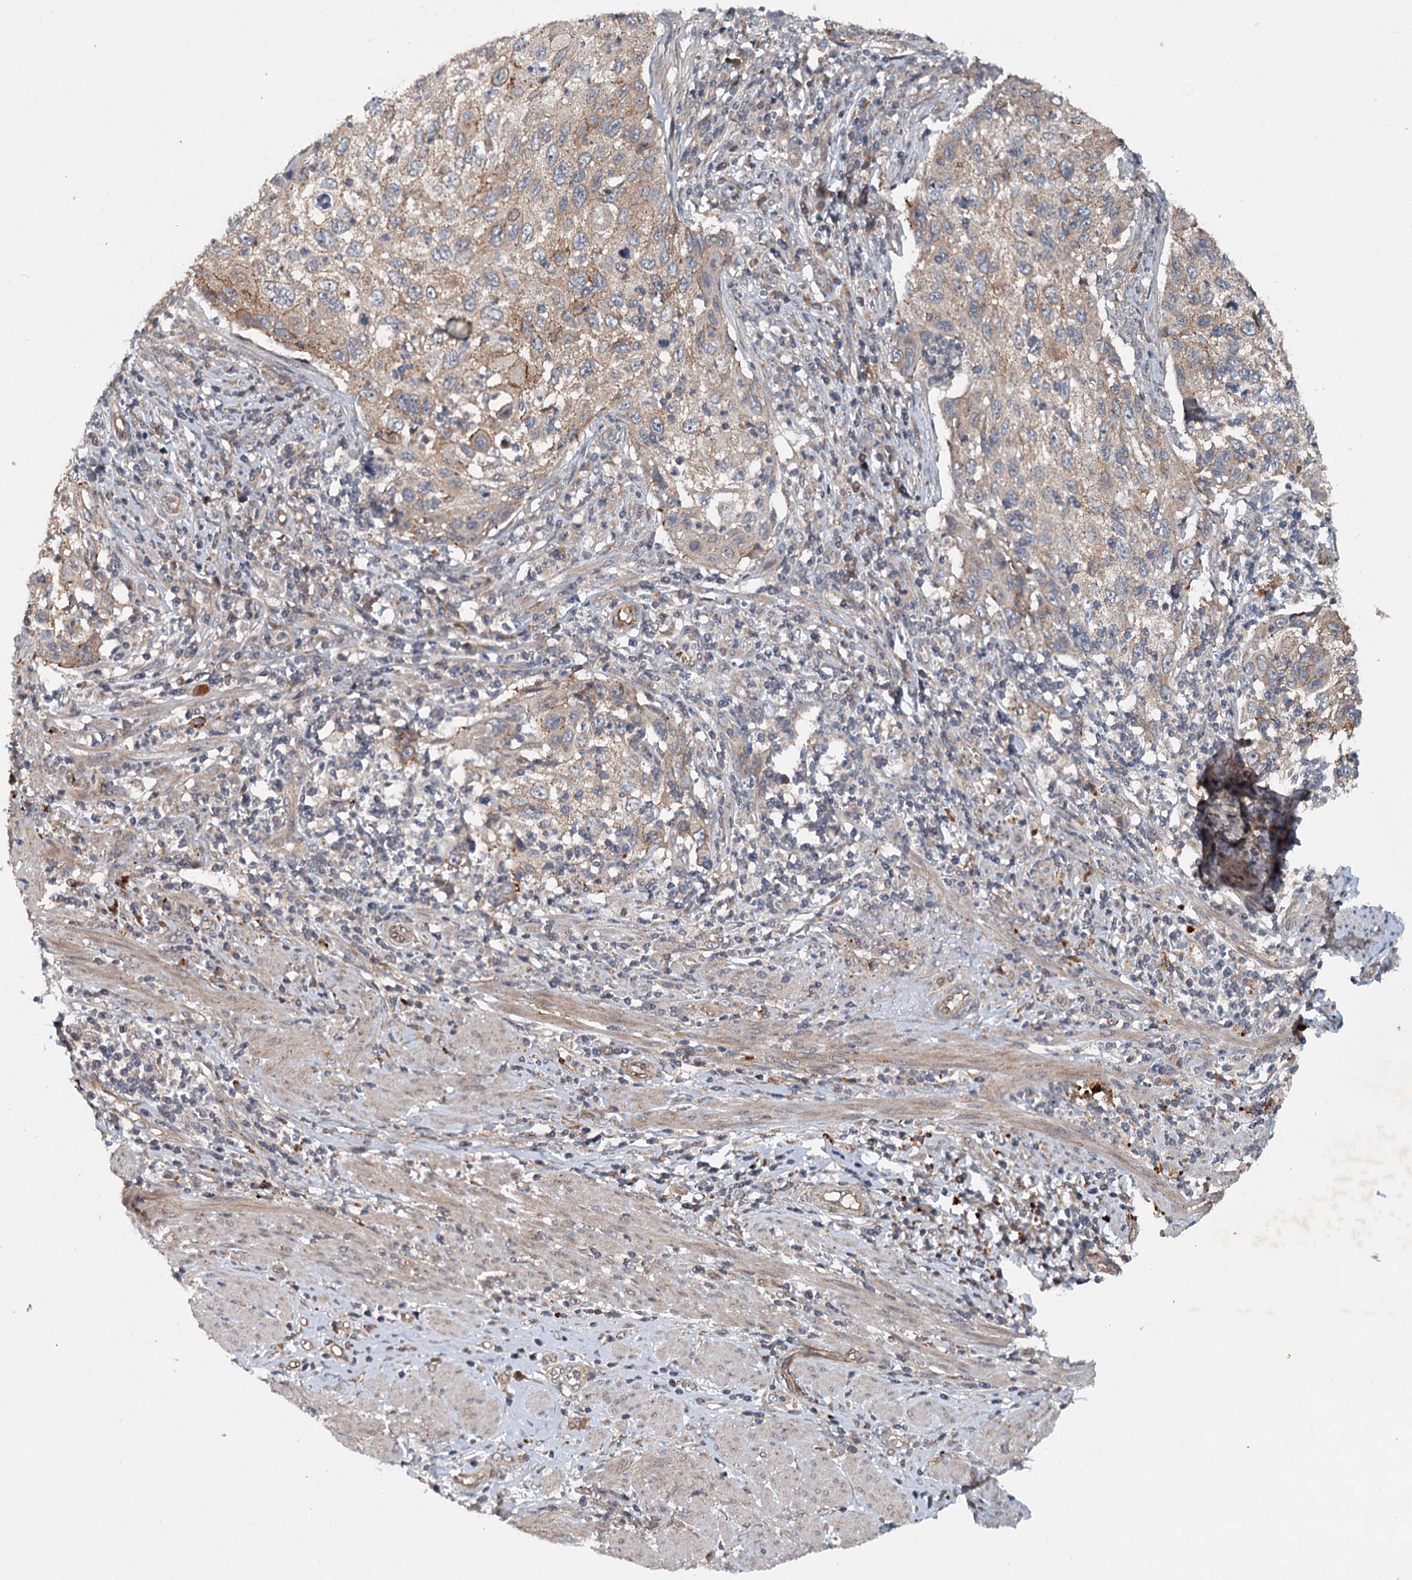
{"staining": {"intensity": "moderate", "quantity": "25%-75%", "location": "cytoplasmic/membranous"}, "tissue": "cervical cancer", "cell_type": "Tumor cells", "image_type": "cancer", "snomed": [{"axis": "morphology", "description": "Squamous cell carcinoma, NOS"}, {"axis": "topography", "description": "Cervix"}], "caption": "This image demonstrates cervical squamous cell carcinoma stained with immunohistochemistry (IHC) to label a protein in brown. The cytoplasmic/membranous of tumor cells show moderate positivity for the protein. Nuclei are counter-stained blue.", "gene": "N4BP2L2", "patient": {"sex": "female", "age": 70}}